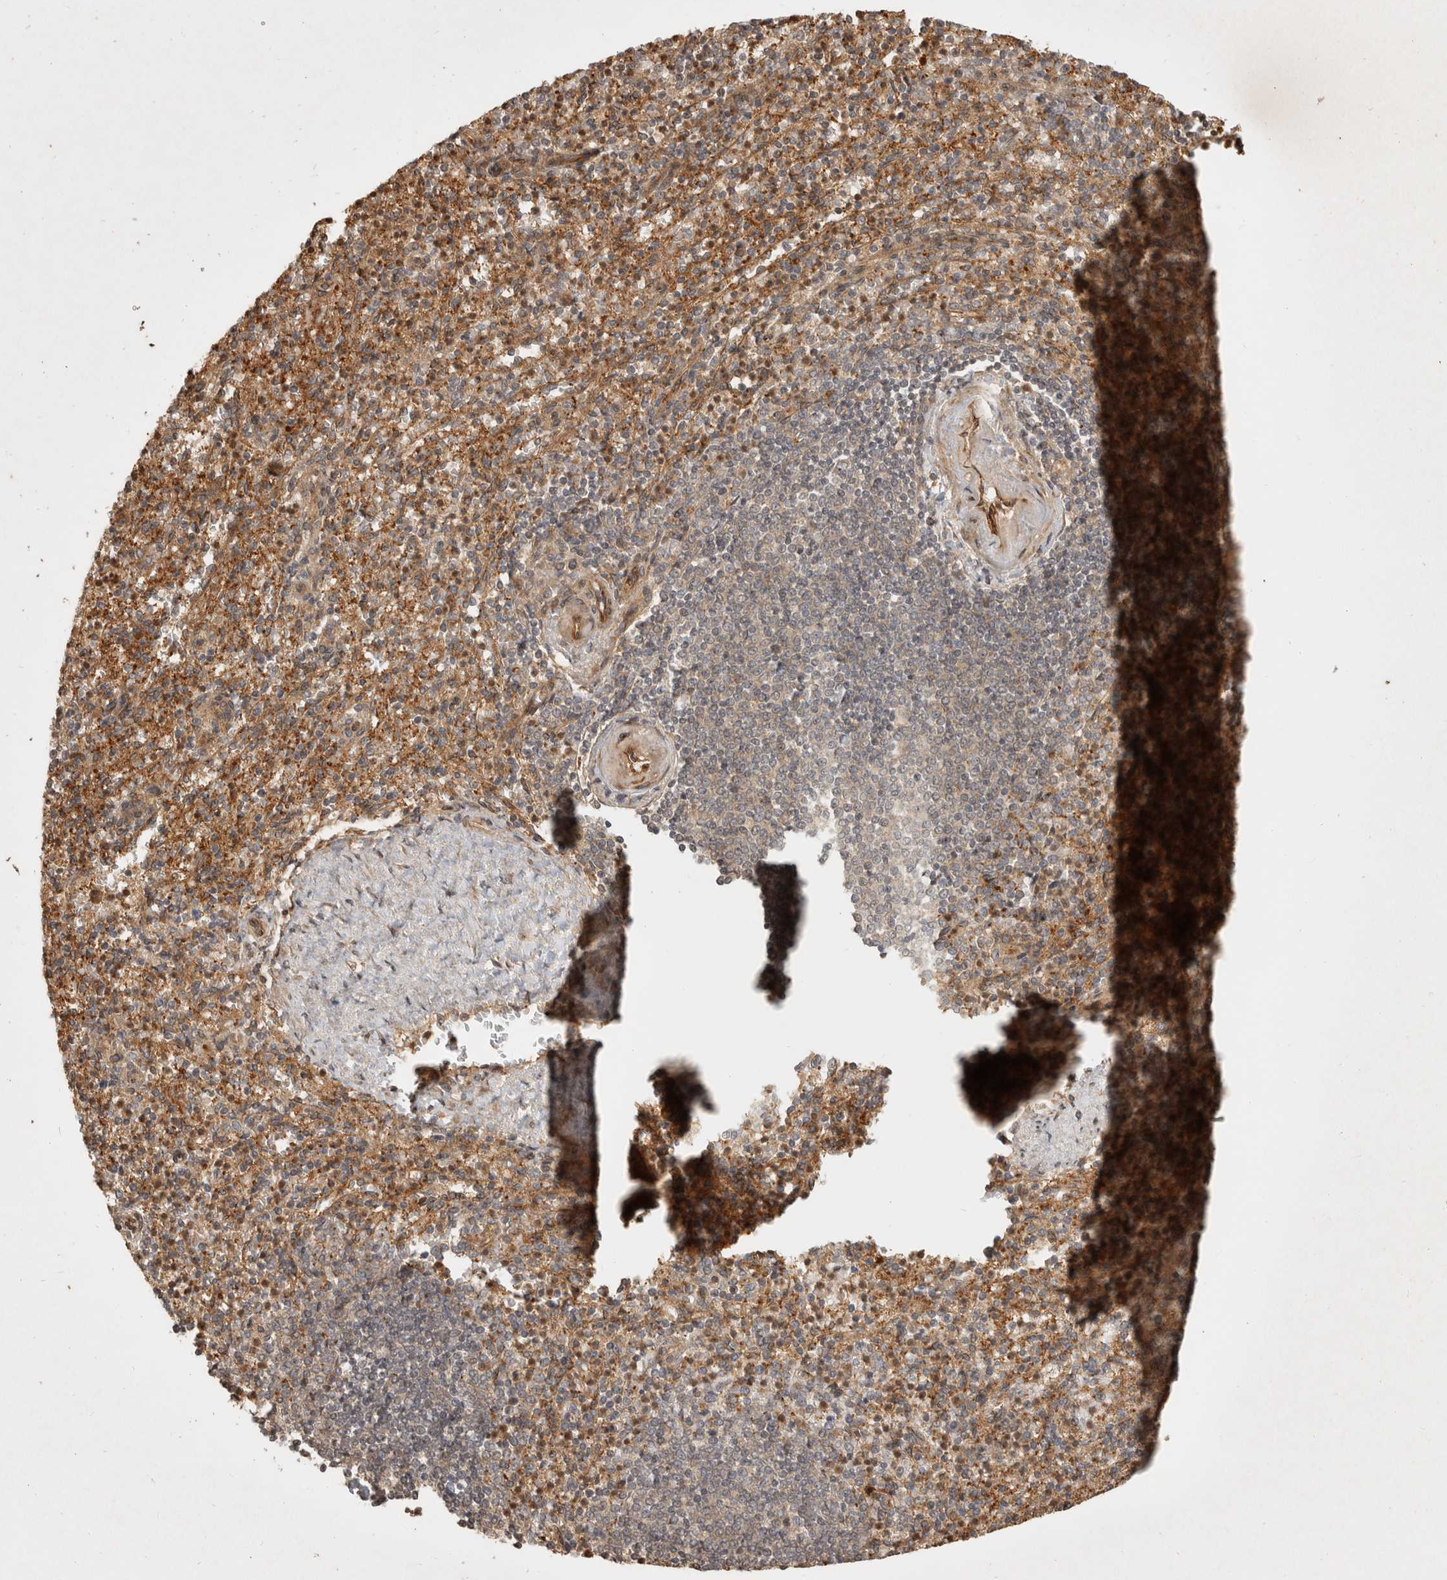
{"staining": {"intensity": "moderate", "quantity": "25%-75%", "location": "cytoplasmic/membranous"}, "tissue": "spleen", "cell_type": "Cells in red pulp", "image_type": "normal", "snomed": [{"axis": "morphology", "description": "Normal tissue, NOS"}, {"axis": "topography", "description": "Spleen"}], "caption": "Cells in red pulp demonstrate moderate cytoplasmic/membranous staining in approximately 25%-75% of cells in benign spleen.", "gene": "CAMSAP2", "patient": {"sex": "female", "age": 74}}